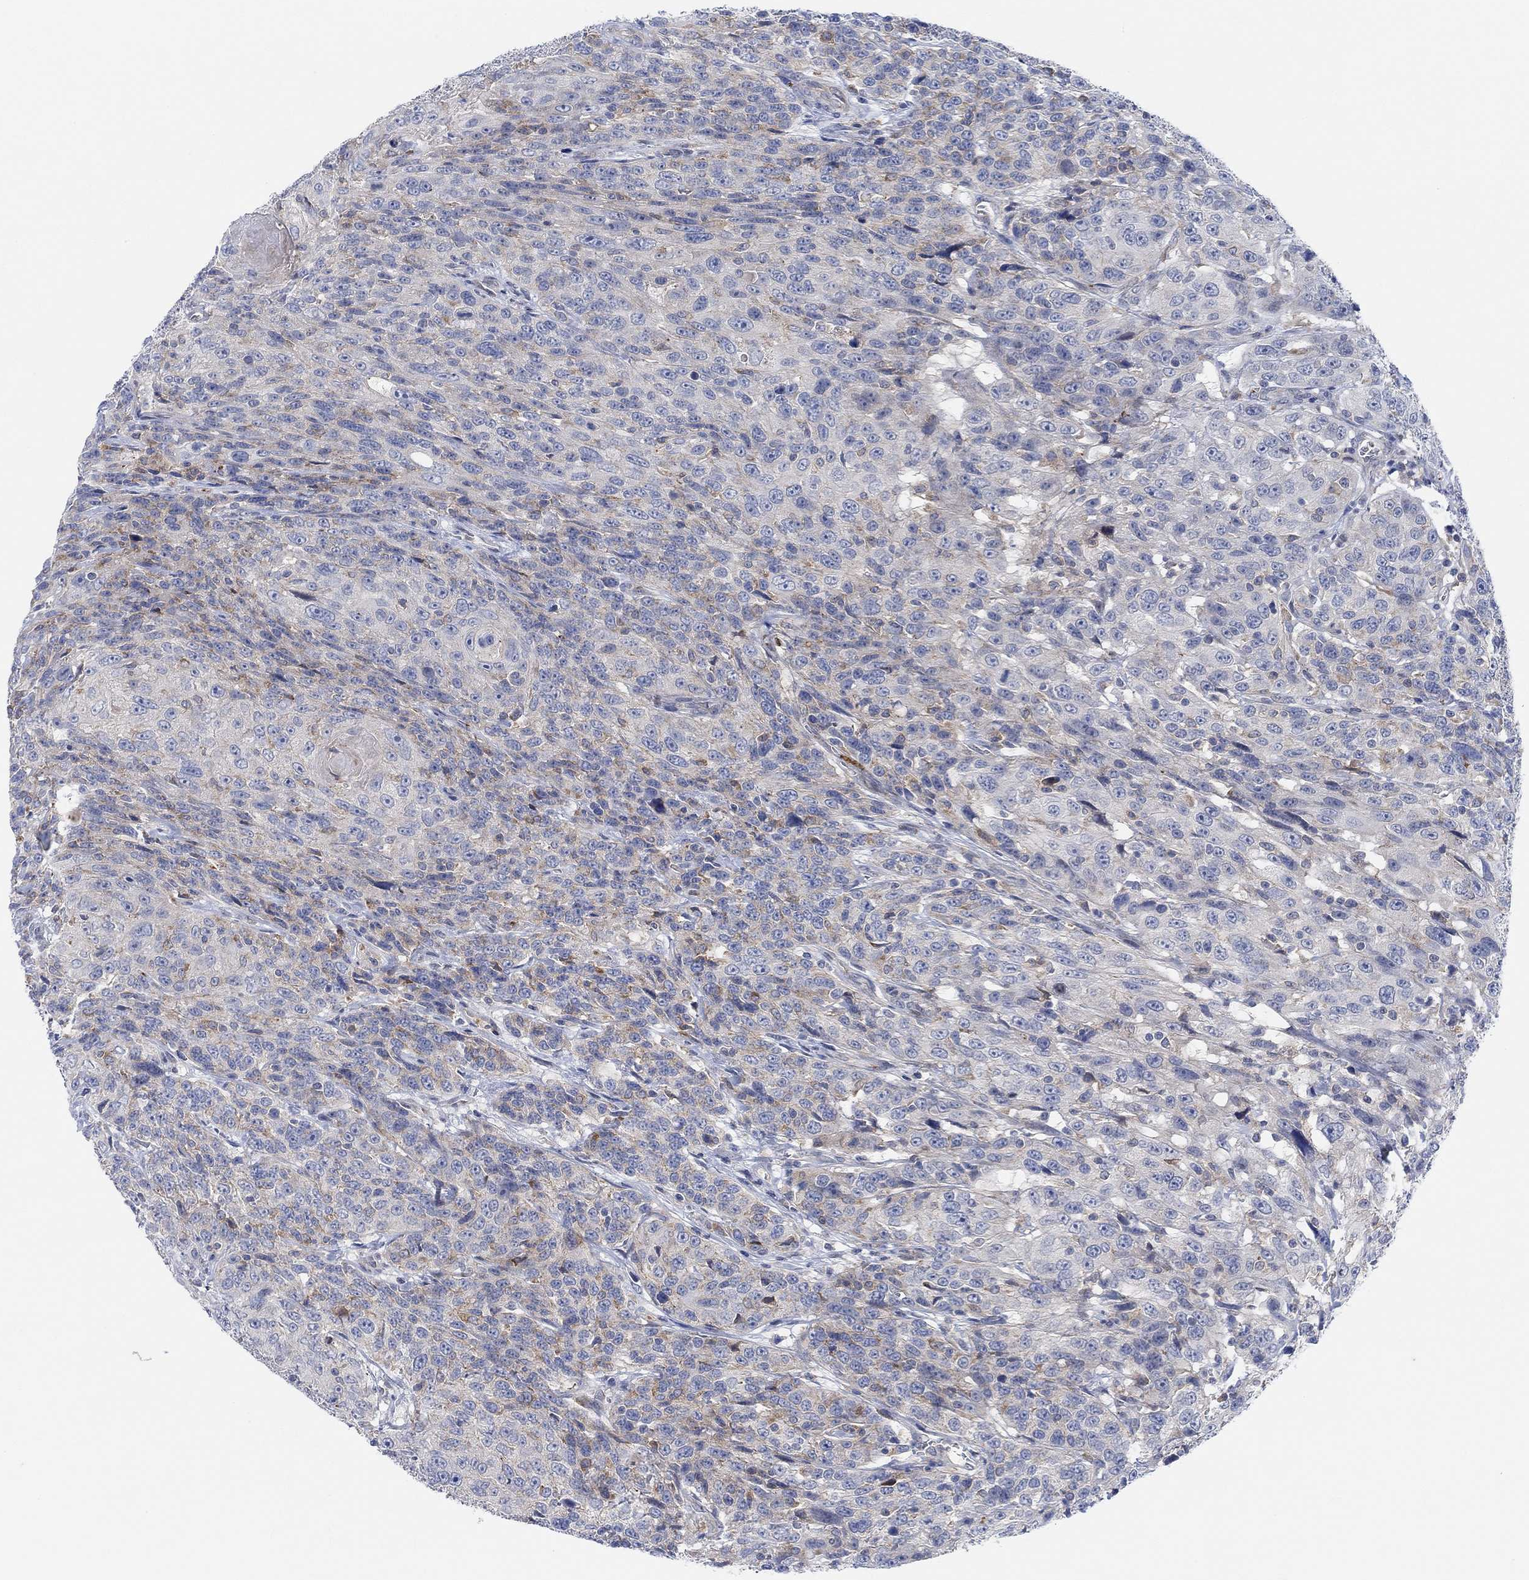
{"staining": {"intensity": "moderate", "quantity": "<25%", "location": "cytoplasmic/membranous"}, "tissue": "urothelial cancer", "cell_type": "Tumor cells", "image_type": "cancer", "snomed": [{"axis": "morphology", "description": "Urothelial carcinoma, NOS"}, {"axis": "morphology", "description": "Urothelial carcinoma, High grade"}, {"axis": "topography", "description": "Urinary bladder"}], "caption": "High-magnification brightfield microscopy of high-grade urothelial carcinoma stained with DAB (brown) and counterstained with hematoxylin (blue). tumor cells exhibit moderate cytoplasmic/membranous positivity is seen in approximately<25% of cells.", "gene": "PMFBP1", "patient": {"sex": "female", "age": 73}}